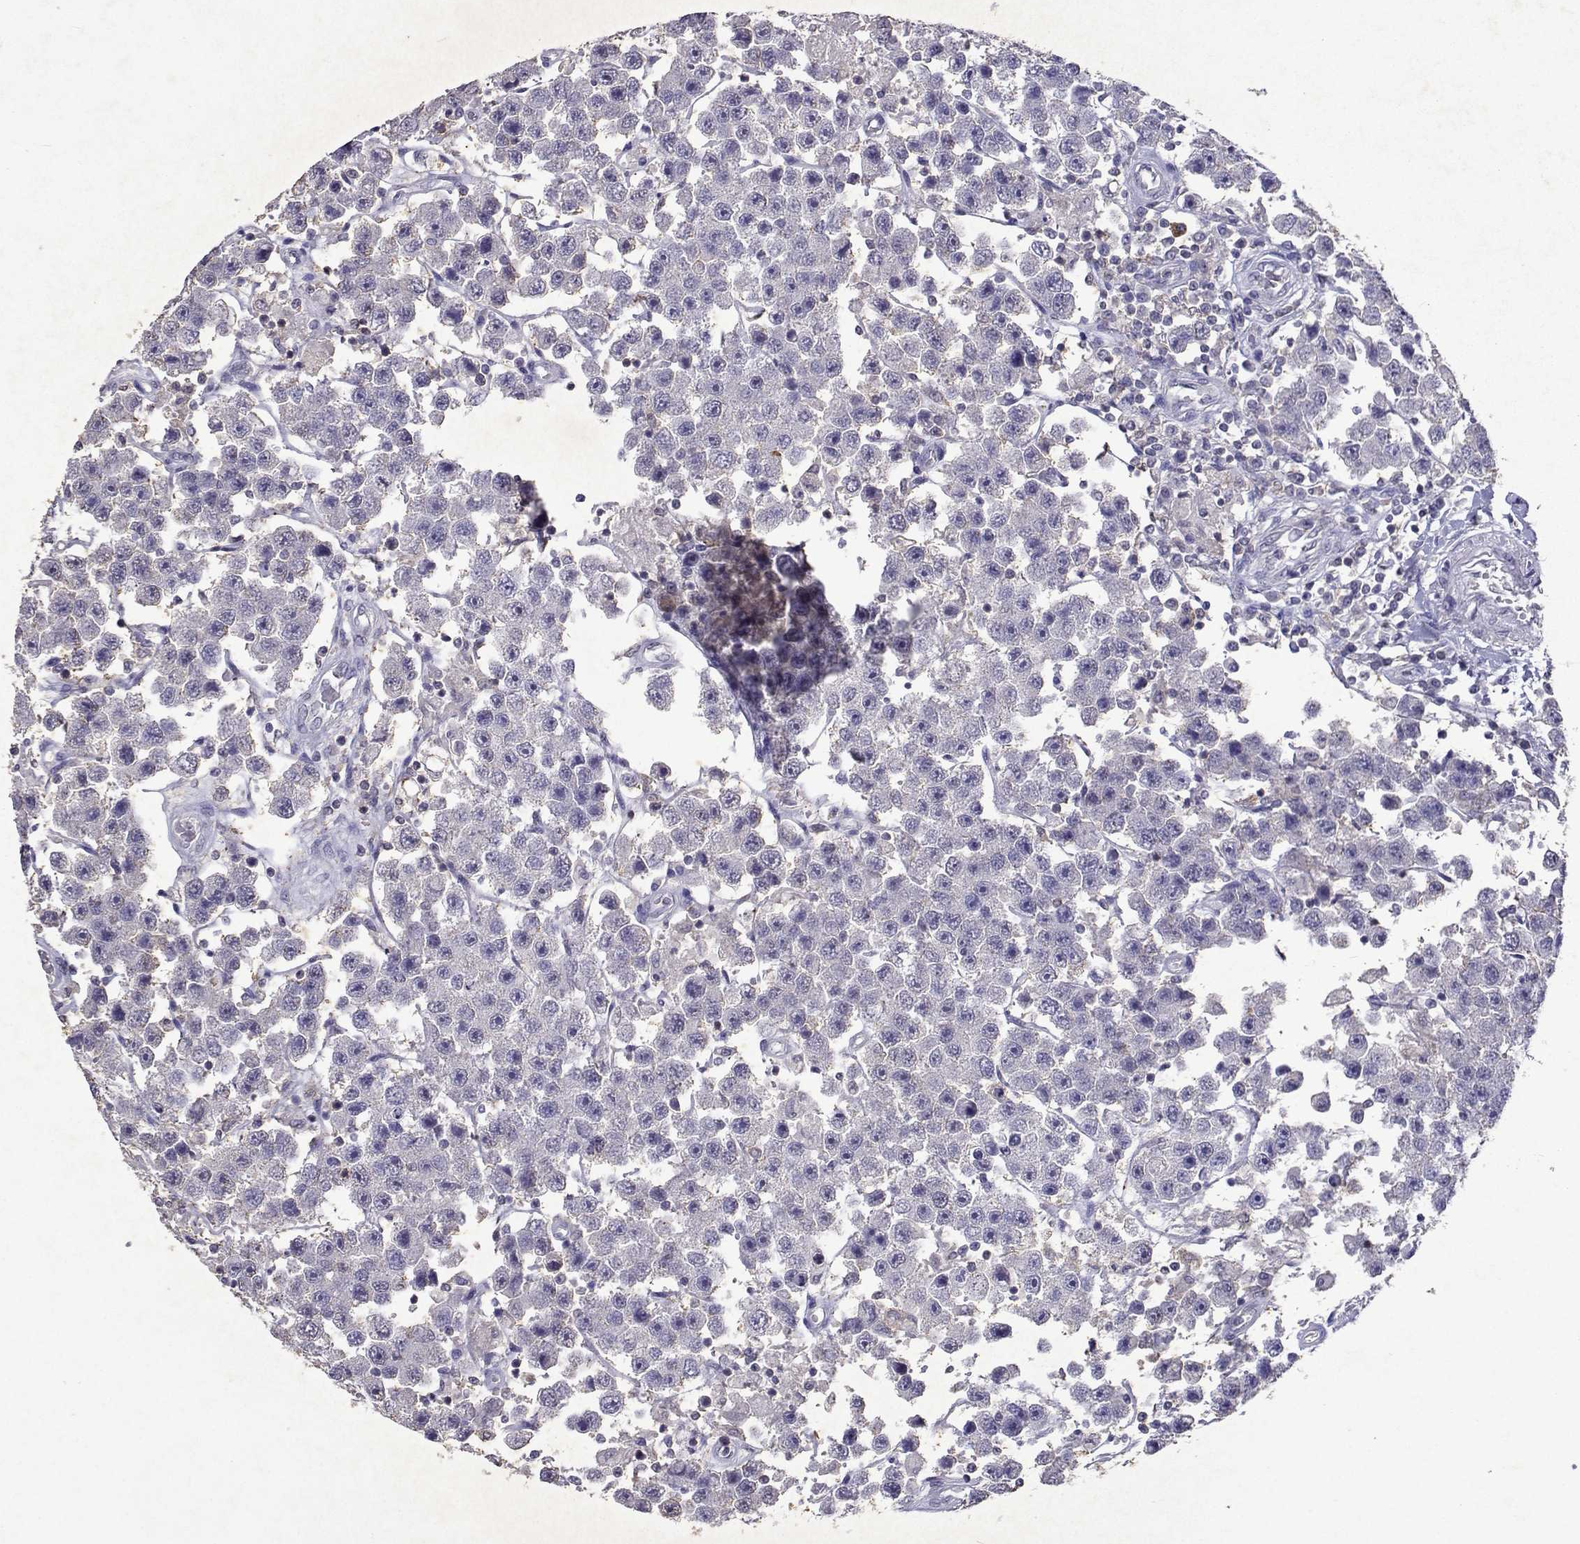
{"staining": {"intensity": "negative", "quantity": "none", "location": "none"}, "tissue": "testis cancer", "cell_type": "Tumor cells", "image_type": "cancer", "snomed": [{"axis": "morphology", "description": "Seminoma, NOS"}, {"axis": "topography", "description": "Testis"}], "caption": "Image shows no protein expression in tumor cells of seminoma (testis) tissue. Nuclei are stained in blue.", "gene": "APAF1", "patient": {"sex": "male", "age": 45}}